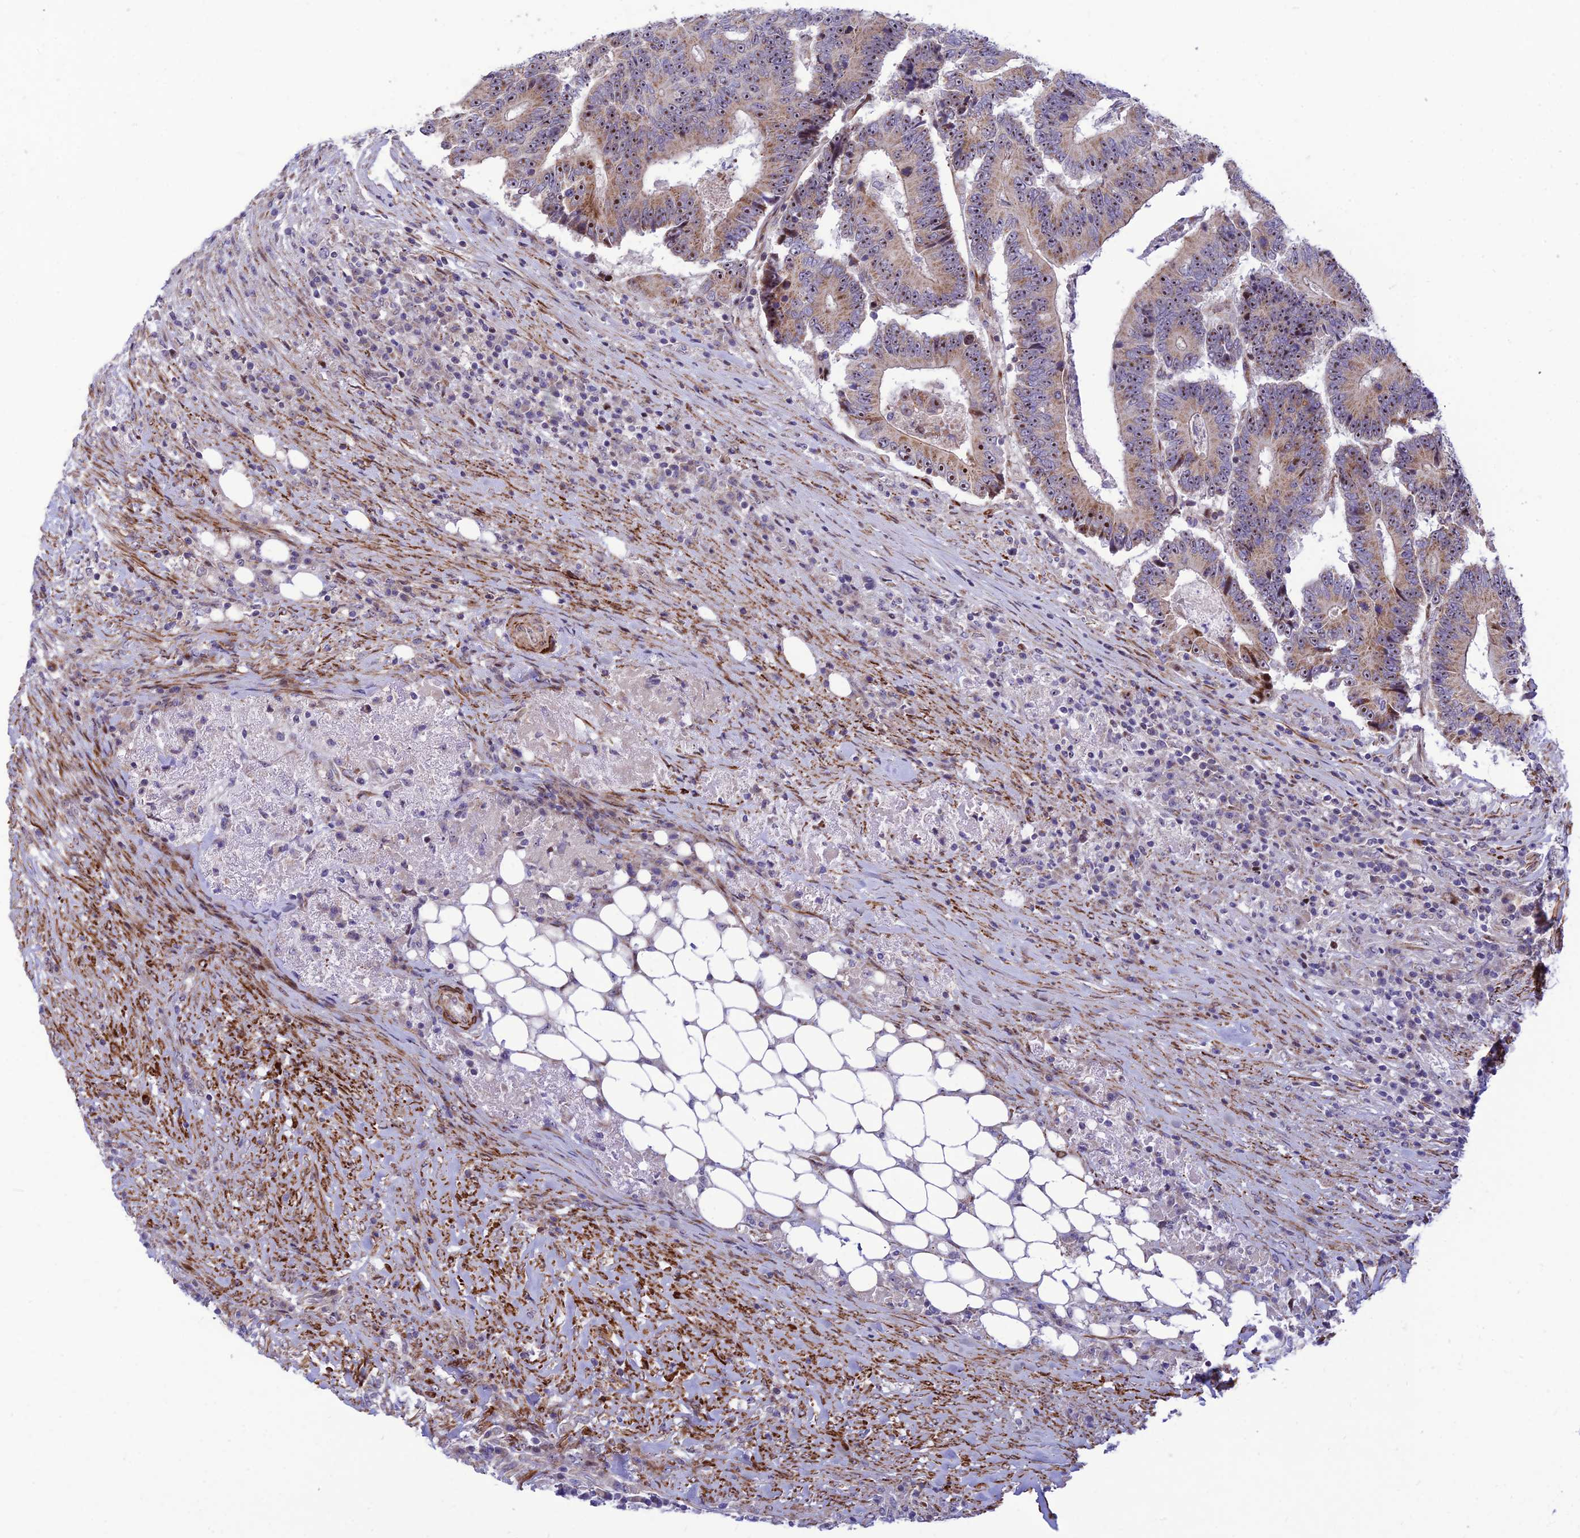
{"staining": {"intensity": "moderate", "quantity": ">75%", "location": "cytoplasmic/membranous,nuclear"}, "tissue": "colorectal cancer", "cell_type": "Tumor cells", "image_type": "cancer", "snomed": [{"axis": "morphology", "description": "Adenocarcinoma, NOS"}, {"axis": "topography", "description": "Colon"}], "caption": "Human colorectal cancer (adenocarcinoma) stained with a brown dye reveals moderate cytoplasmic/membranous and nuclear positive positivity in approximately >75% of tumor cells.", "gene": "KBTBD7", "patient": {"sex": "male", "age": 83}}